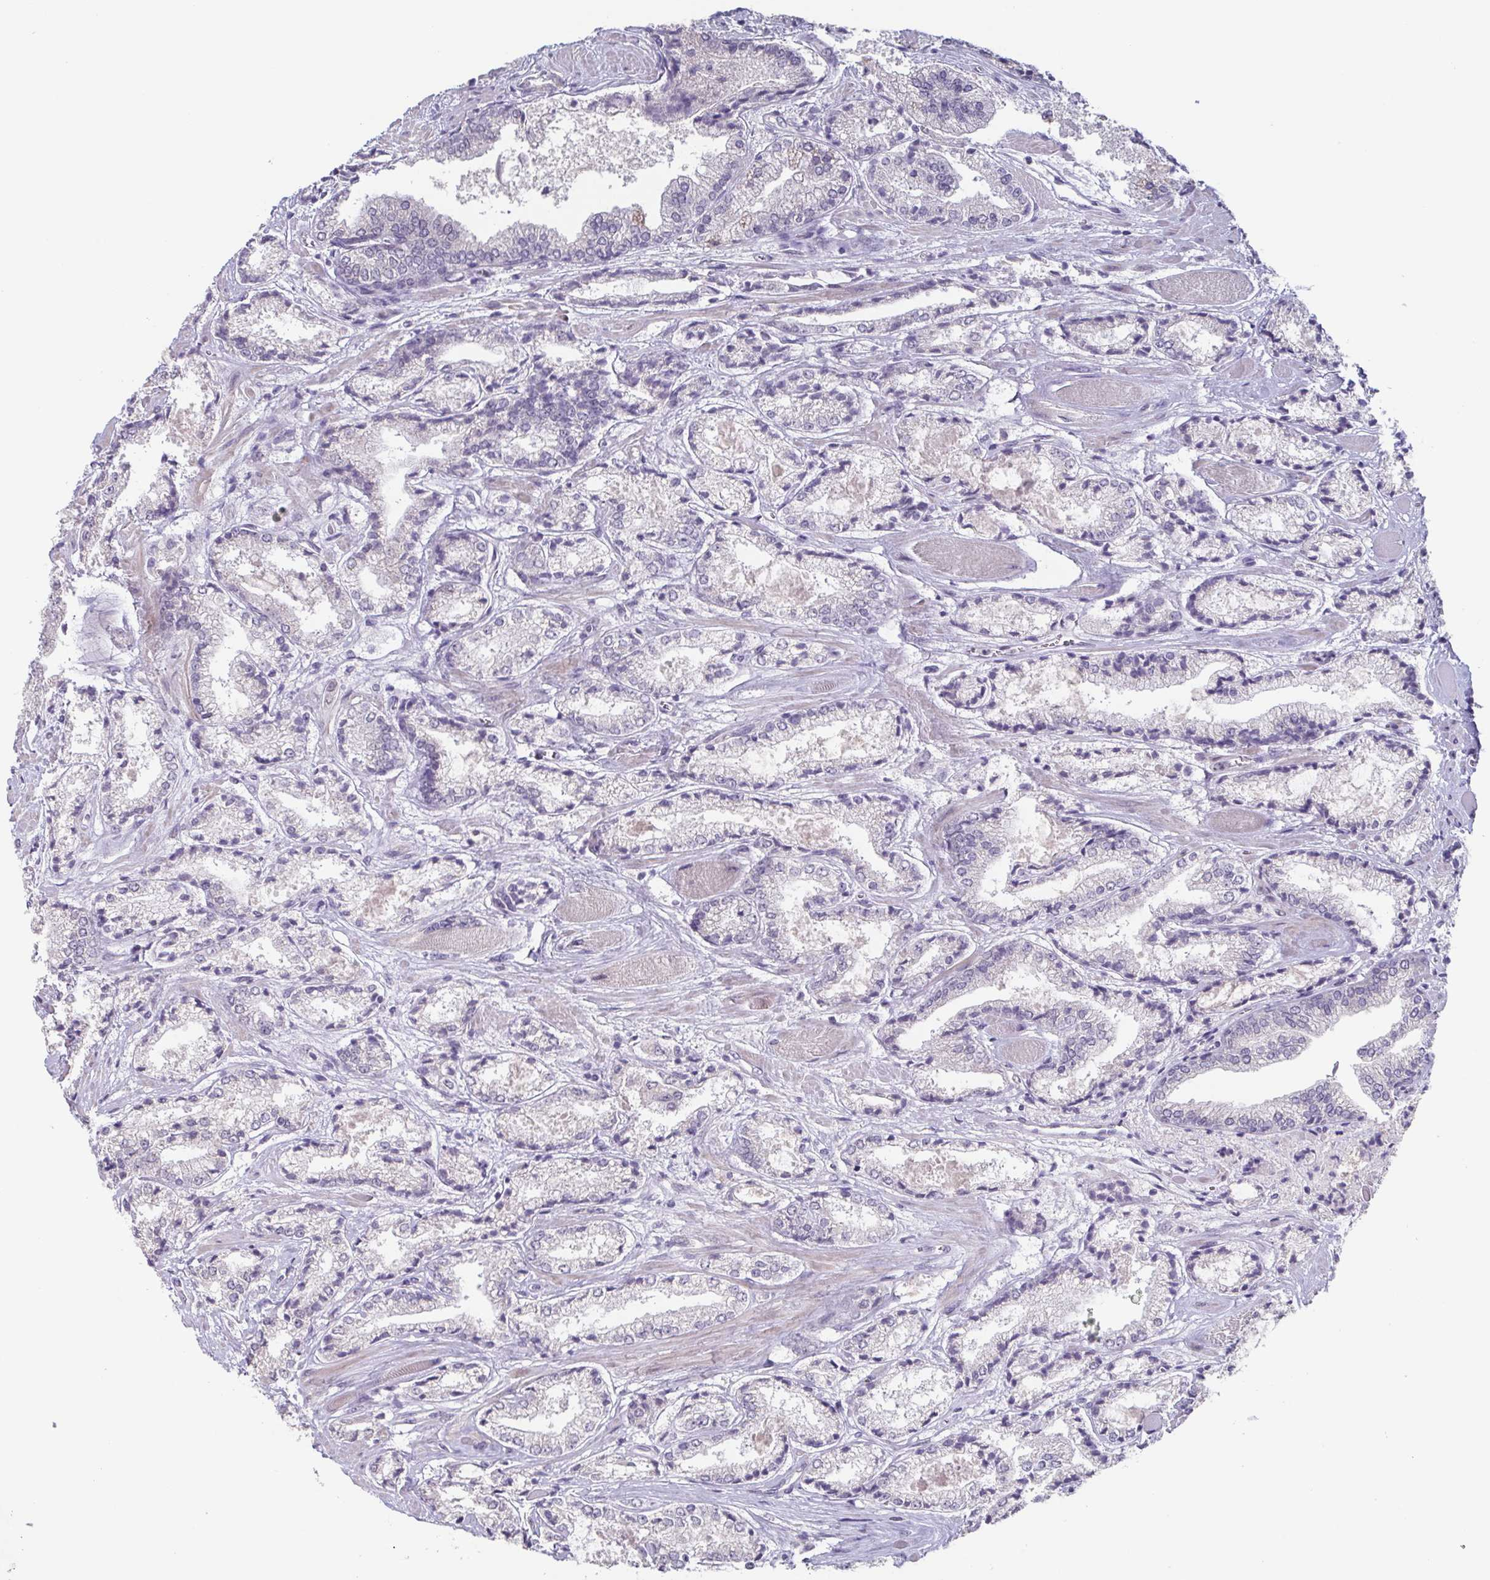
{"staining": {"intensity": "negative", "quantity": "none", "location": "none"}, "tissue": "prostate cancer", "cell_type": "Tumor cells", "image_type": "cancer", "snomed": [{"axis": "morphology", "description": "Adenocarcinoma, High grade"}, {"axis": "topography", "description": "Prostate"}], "caption": "The micrograph reveals no significant expression in tumor cells of prostate adenocarcinoma (high-grade).", "gene": "GHRL", "patient": {"sex": "male", "age": 64}}